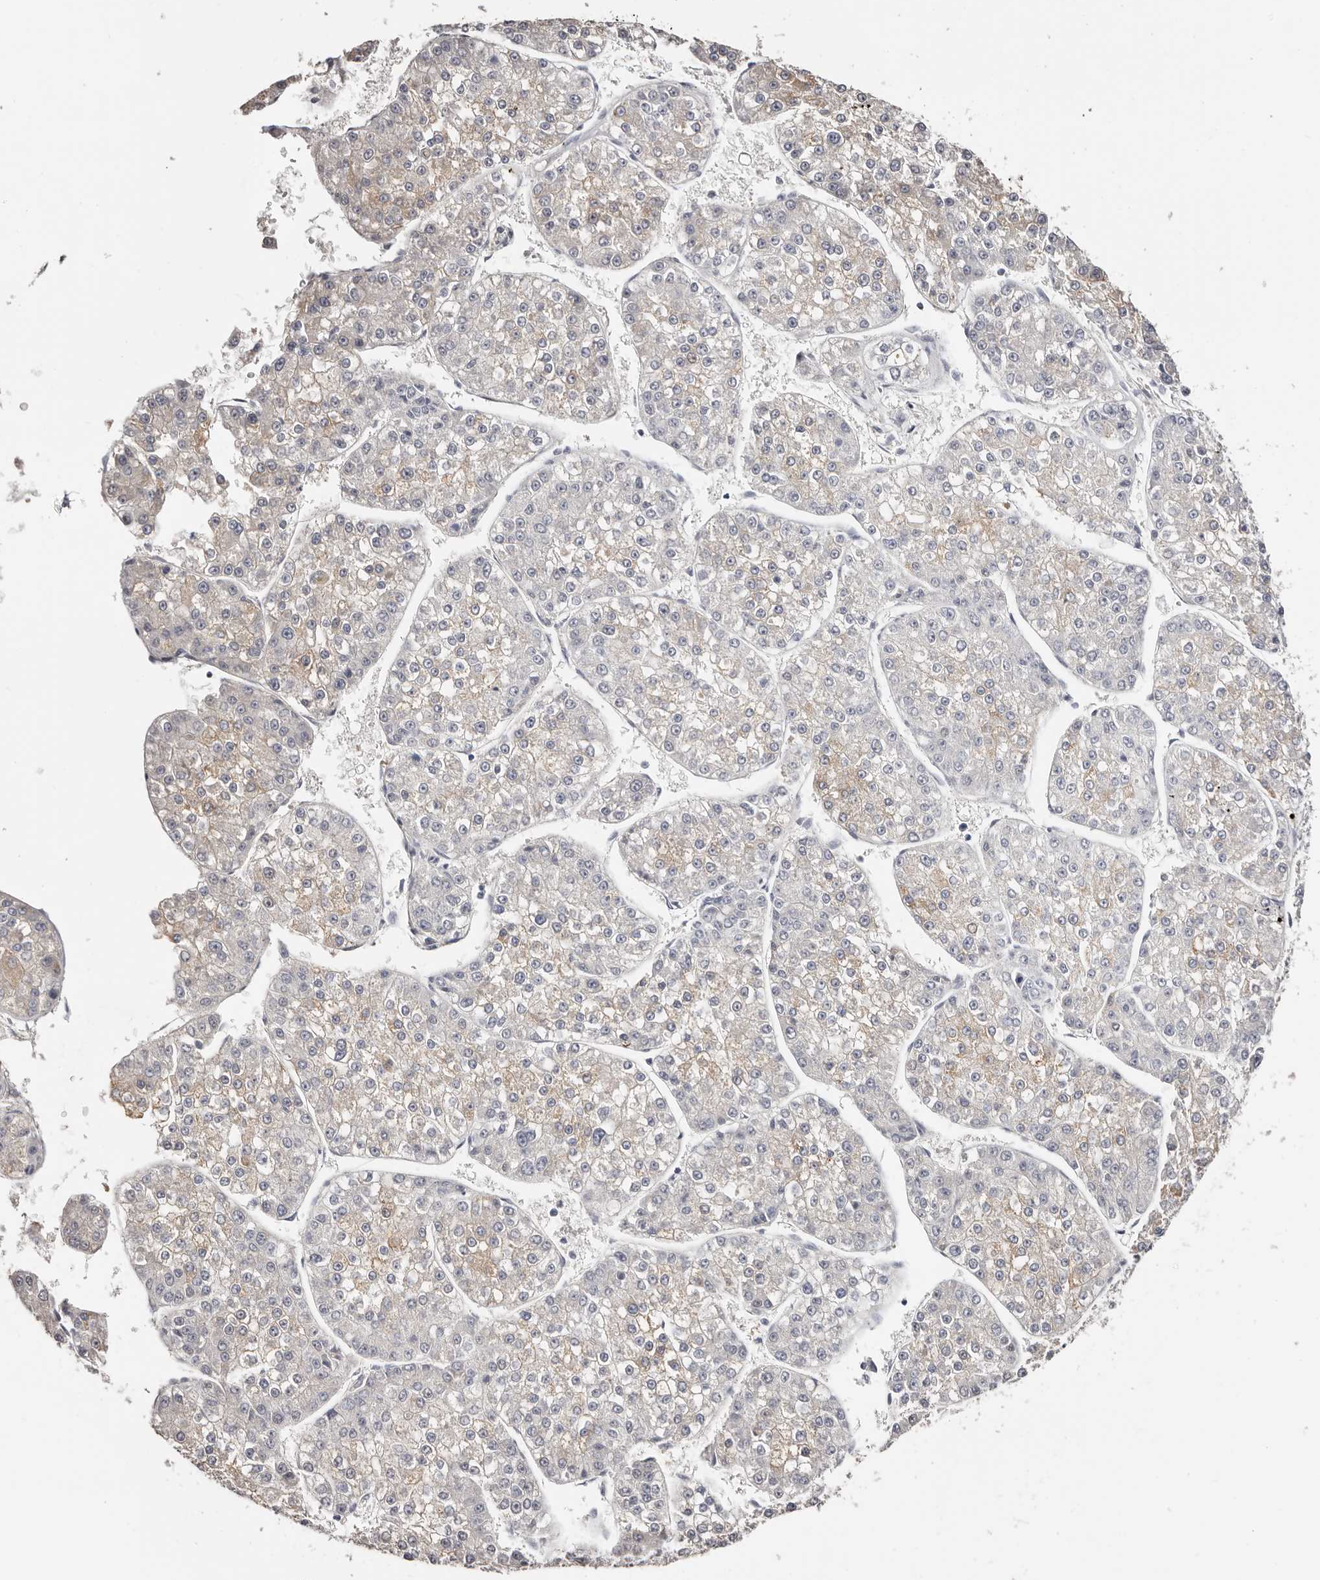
{"staining": {"intensity": "weak", "quantity": "25%-75%", "location": "cytoplasmic/membranous"}, "tissue": "liver cancer", "cell_type": "Tumor cells", "image_type": "cancer", "snomed": [{"axis": "morphology", "description": "Carcinoma, Hepatocellular, NOS"}, {"axis": "topography", "description": "Liver"}], "caption": "Protein staining by immunohistochemistry (IHC) demonstrates weak cytoplasmic/membranous positivity in about 25%-75% of tumor cells in liver cancer (hepatocellular carcinoma).", "gene": "AKNAD1", "patient": {"sex": "female", "age": 73}}